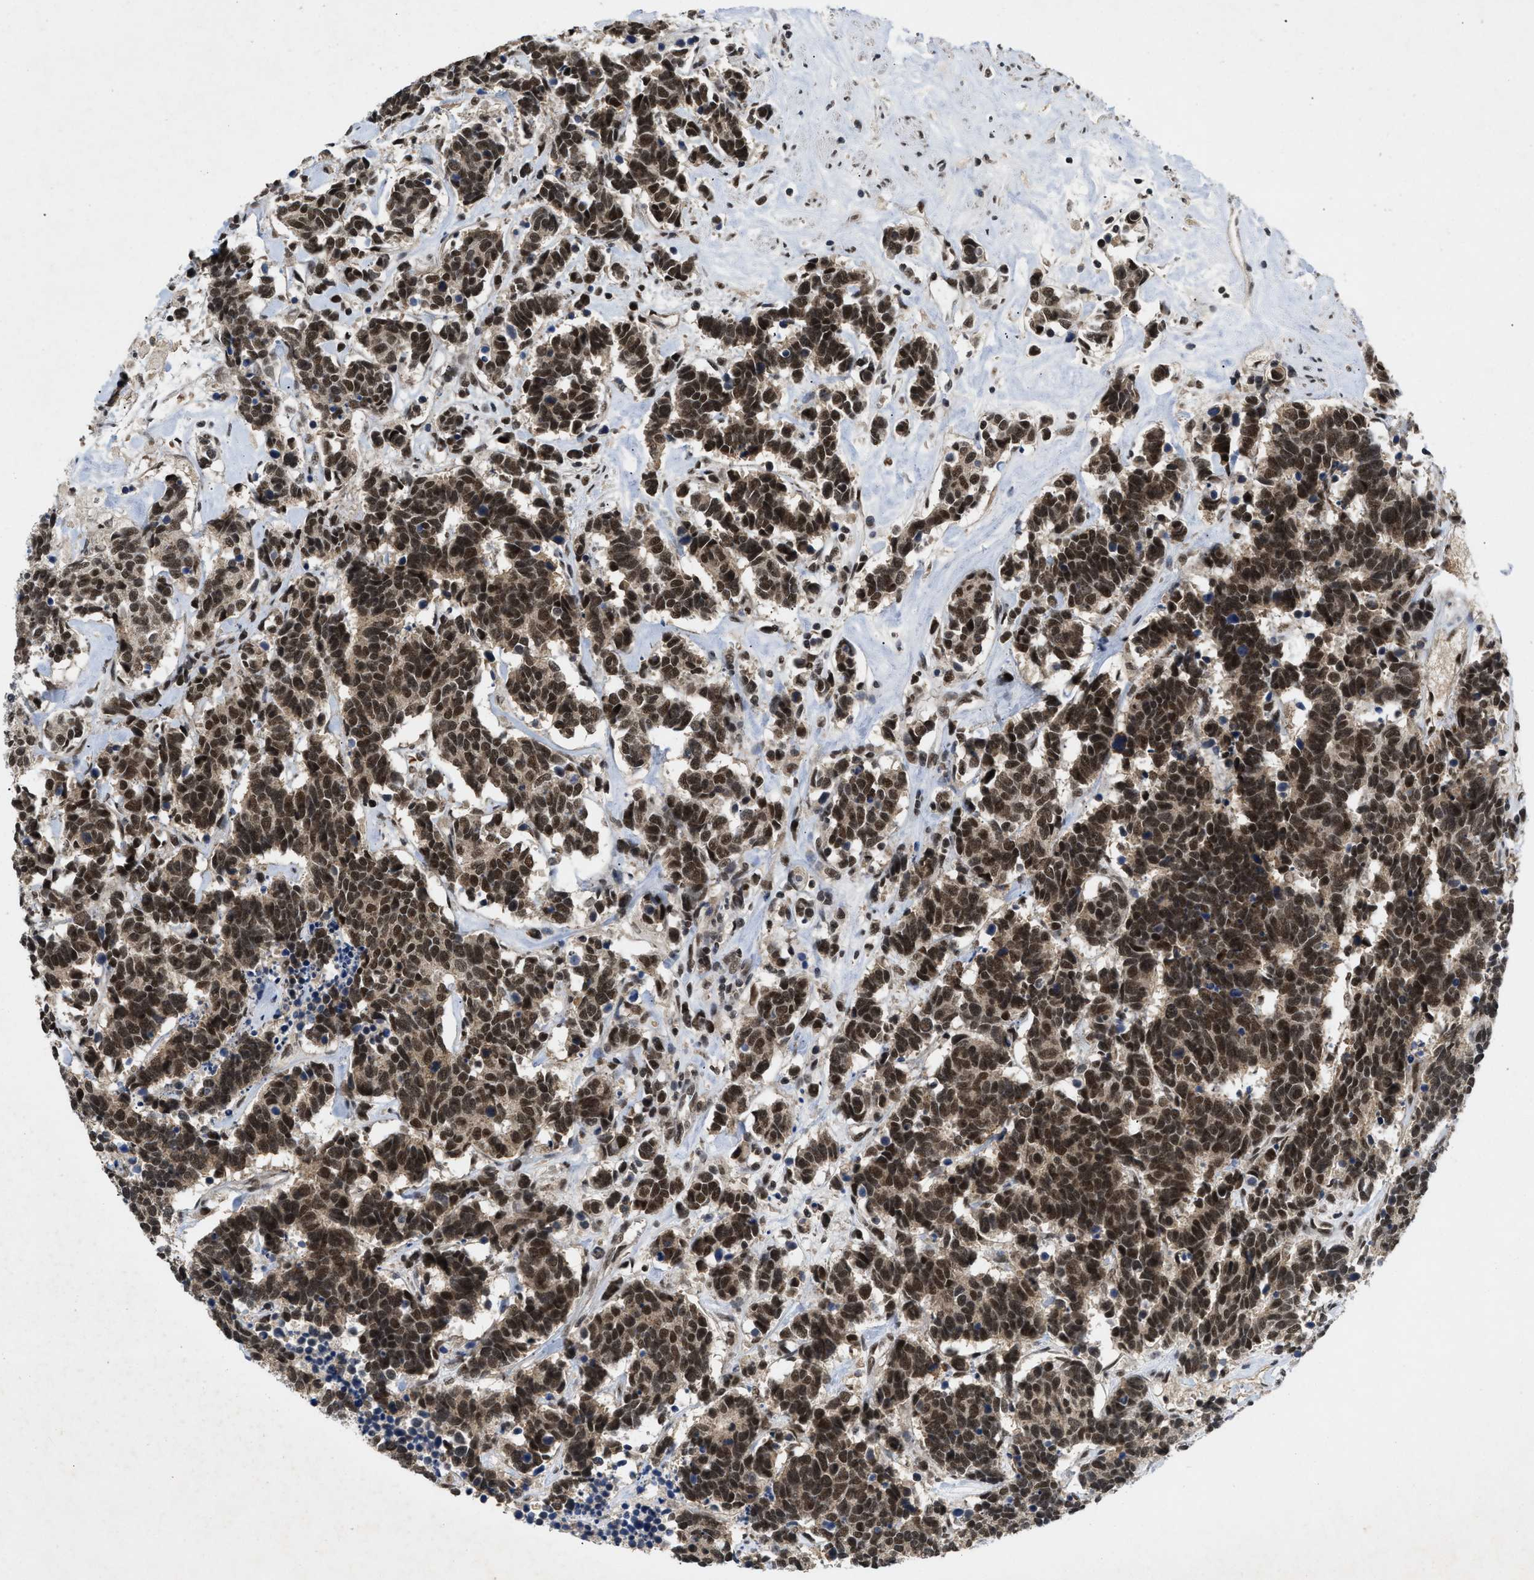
{"staining": {"intensity": "moderate", "quantity": ">75%", "location": "nuclear"}, "tissue": "carcinoid", "cell_type": "Tumor cells", "image_type": "cancer", "snomed": [{"axis": "morphology", "description": "Carcinoma, NOS"}, {"axis": "morphology", "description": "Carcinoid, malignant, NOS"}, {"axis": "topography", "description": "Urinary bladder"}], "caption": "Moderate nuclear expression for a protein is present in about >75% of tumor cells of carcinoid (malignant) using IHC.", "gene": "ZNF346", "patient": {"sex": "male", "age": 57}}